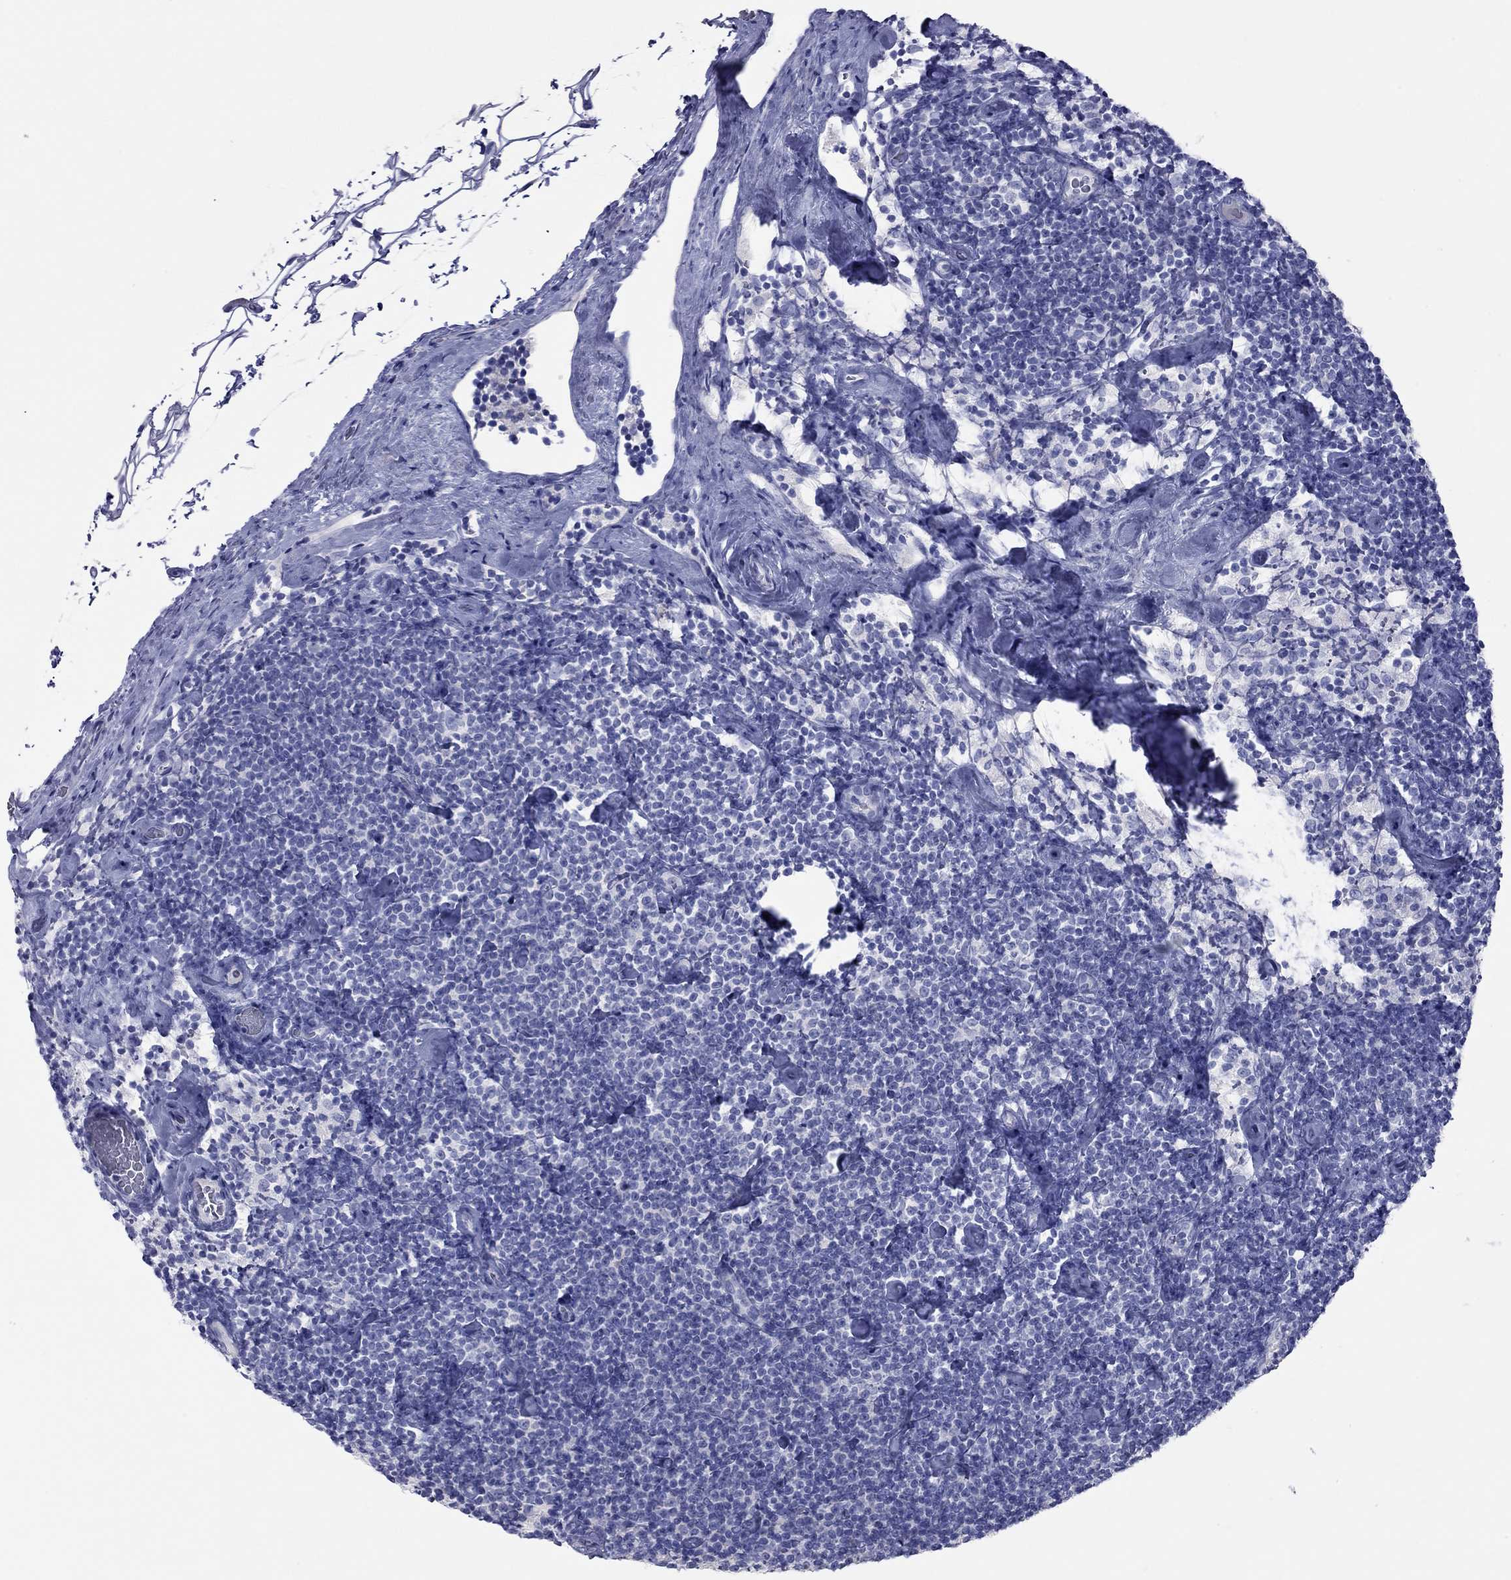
{"staining": {"intensity": "negative", "quantity": "none", "location": "none"}, "tissue": "lymphoma", "cell_type": "Tumor cells", "image_type": "cancer", "snomed": [{"axis": "morphology", "description": "Malignant lymphoma, non-Hodgkin's type, Low grade"}, {"axis": "topography", "description": "Lymph node"}], "caption": "The histopathology image demonstrates no staining of tumor cells in lymphoma.", "gene": "ACTL7B", "patient": {"sex": "male", "age": 81}}